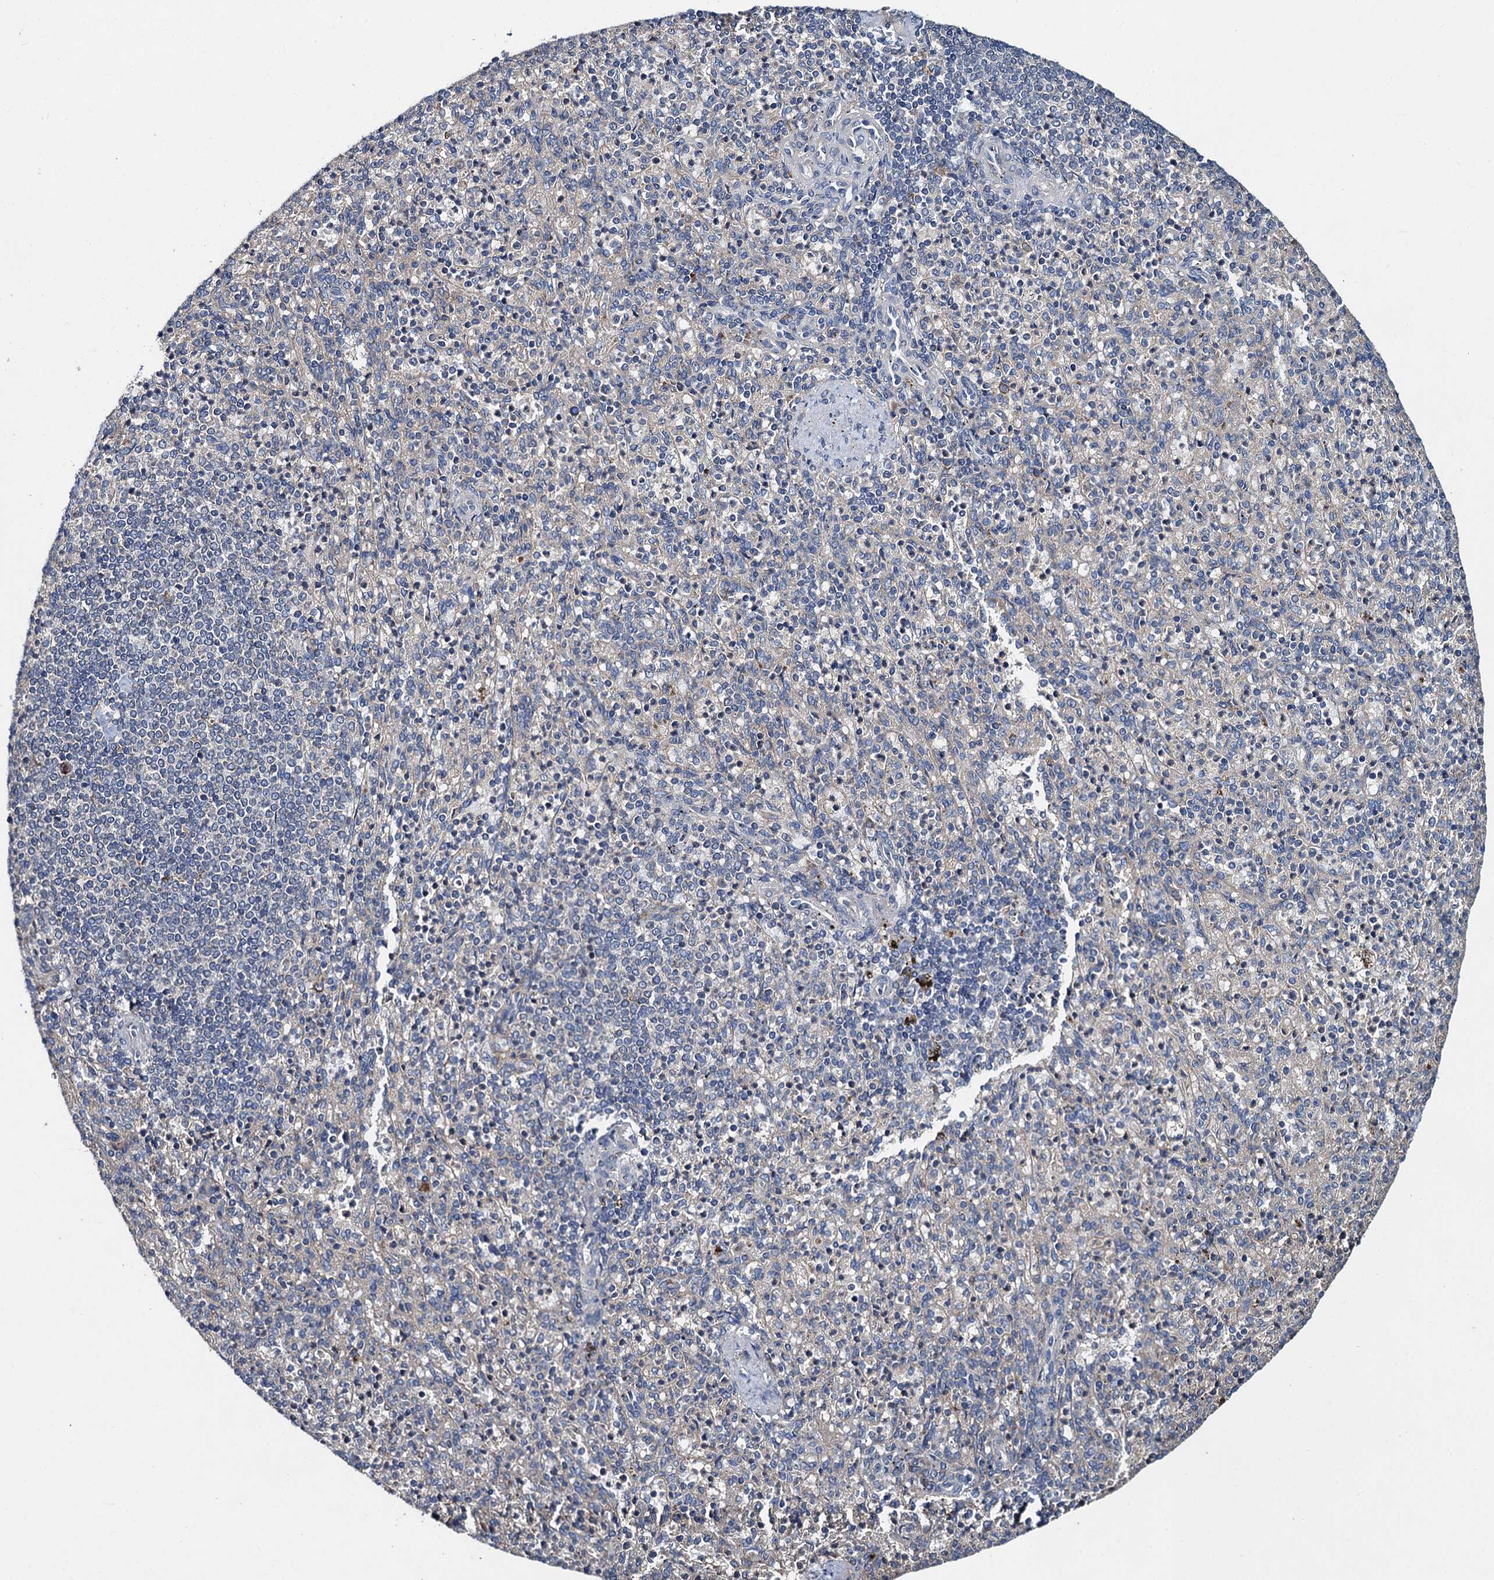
{"staining": {"intensity": "negative", "quantity": "none", "location": "none"}, "tissue": "spleen", "cell_type": "Cells in red pulp", "image_type": "normal", "snomed": [{"axis": "morphology", "description": "Normal tissue, NOS"}, {"axis": "topography", "description": "Spleen"}], "caption": "A high-resolution micrograph shows immunohistochemistry staining of normal spleen, which shows no significant staining in cells in red pulp. Brightfield microscopy of immunohistochemistry (IHC) stained with DAB (brown) and hematoxylin (blue), captured at high magnification.", "gene": "SNAP29", "patient": {"sex": "female", "age": 74}}